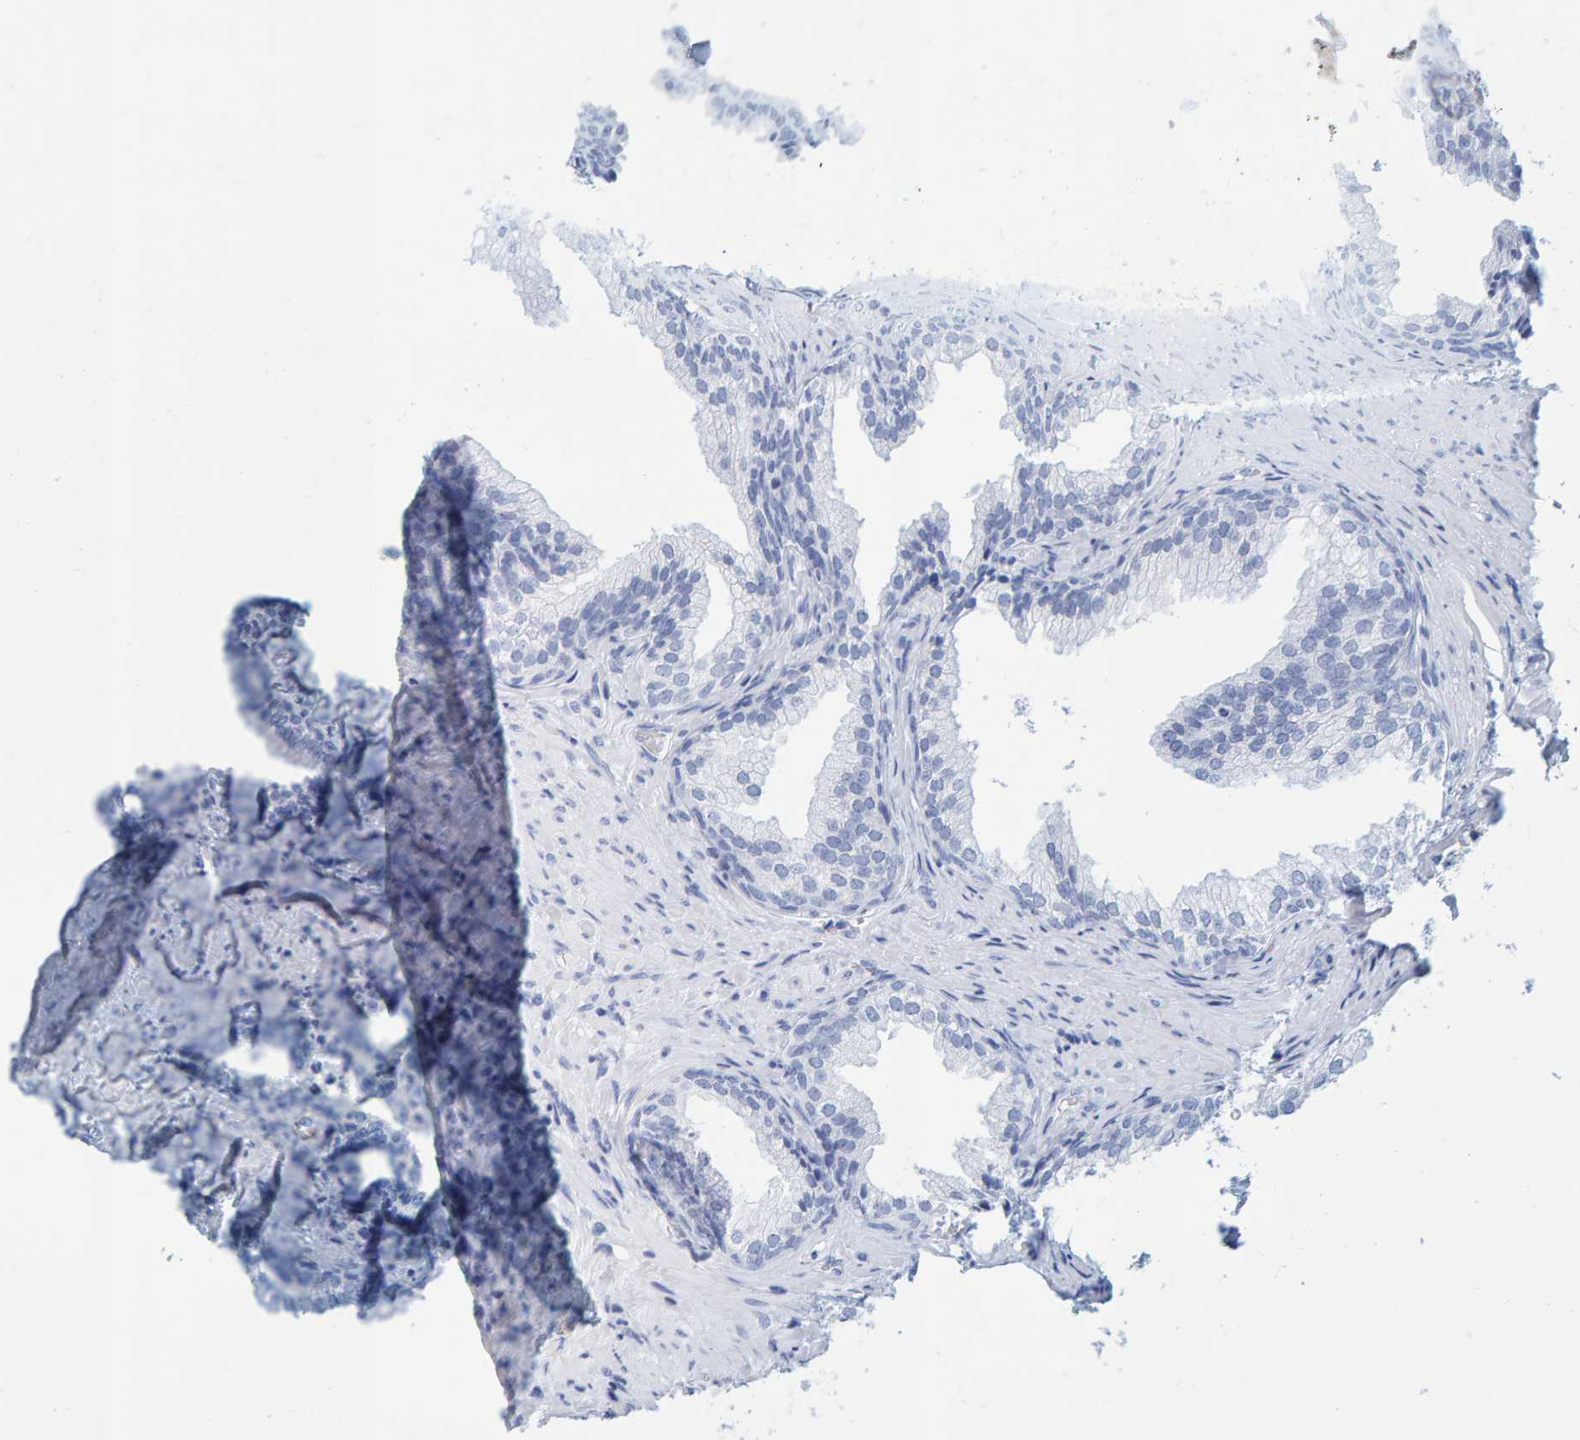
{"staining": {"intensity": "negative", "quantity": "none", "location": "none"}, "tissue": "prostate", "cell_type": "Glandular cells", "image_type": "normal", "snomed": [{"axis": "morphology", "description": "Normal tissue, NOS"}, {"axis": "topography", "description": "Prostate"}], "caption": "The histopathology image shows no significant staining in glandular cells of prostate.", "gene": "SFTPC", "patient": {"sex": "male", "age": 76}}